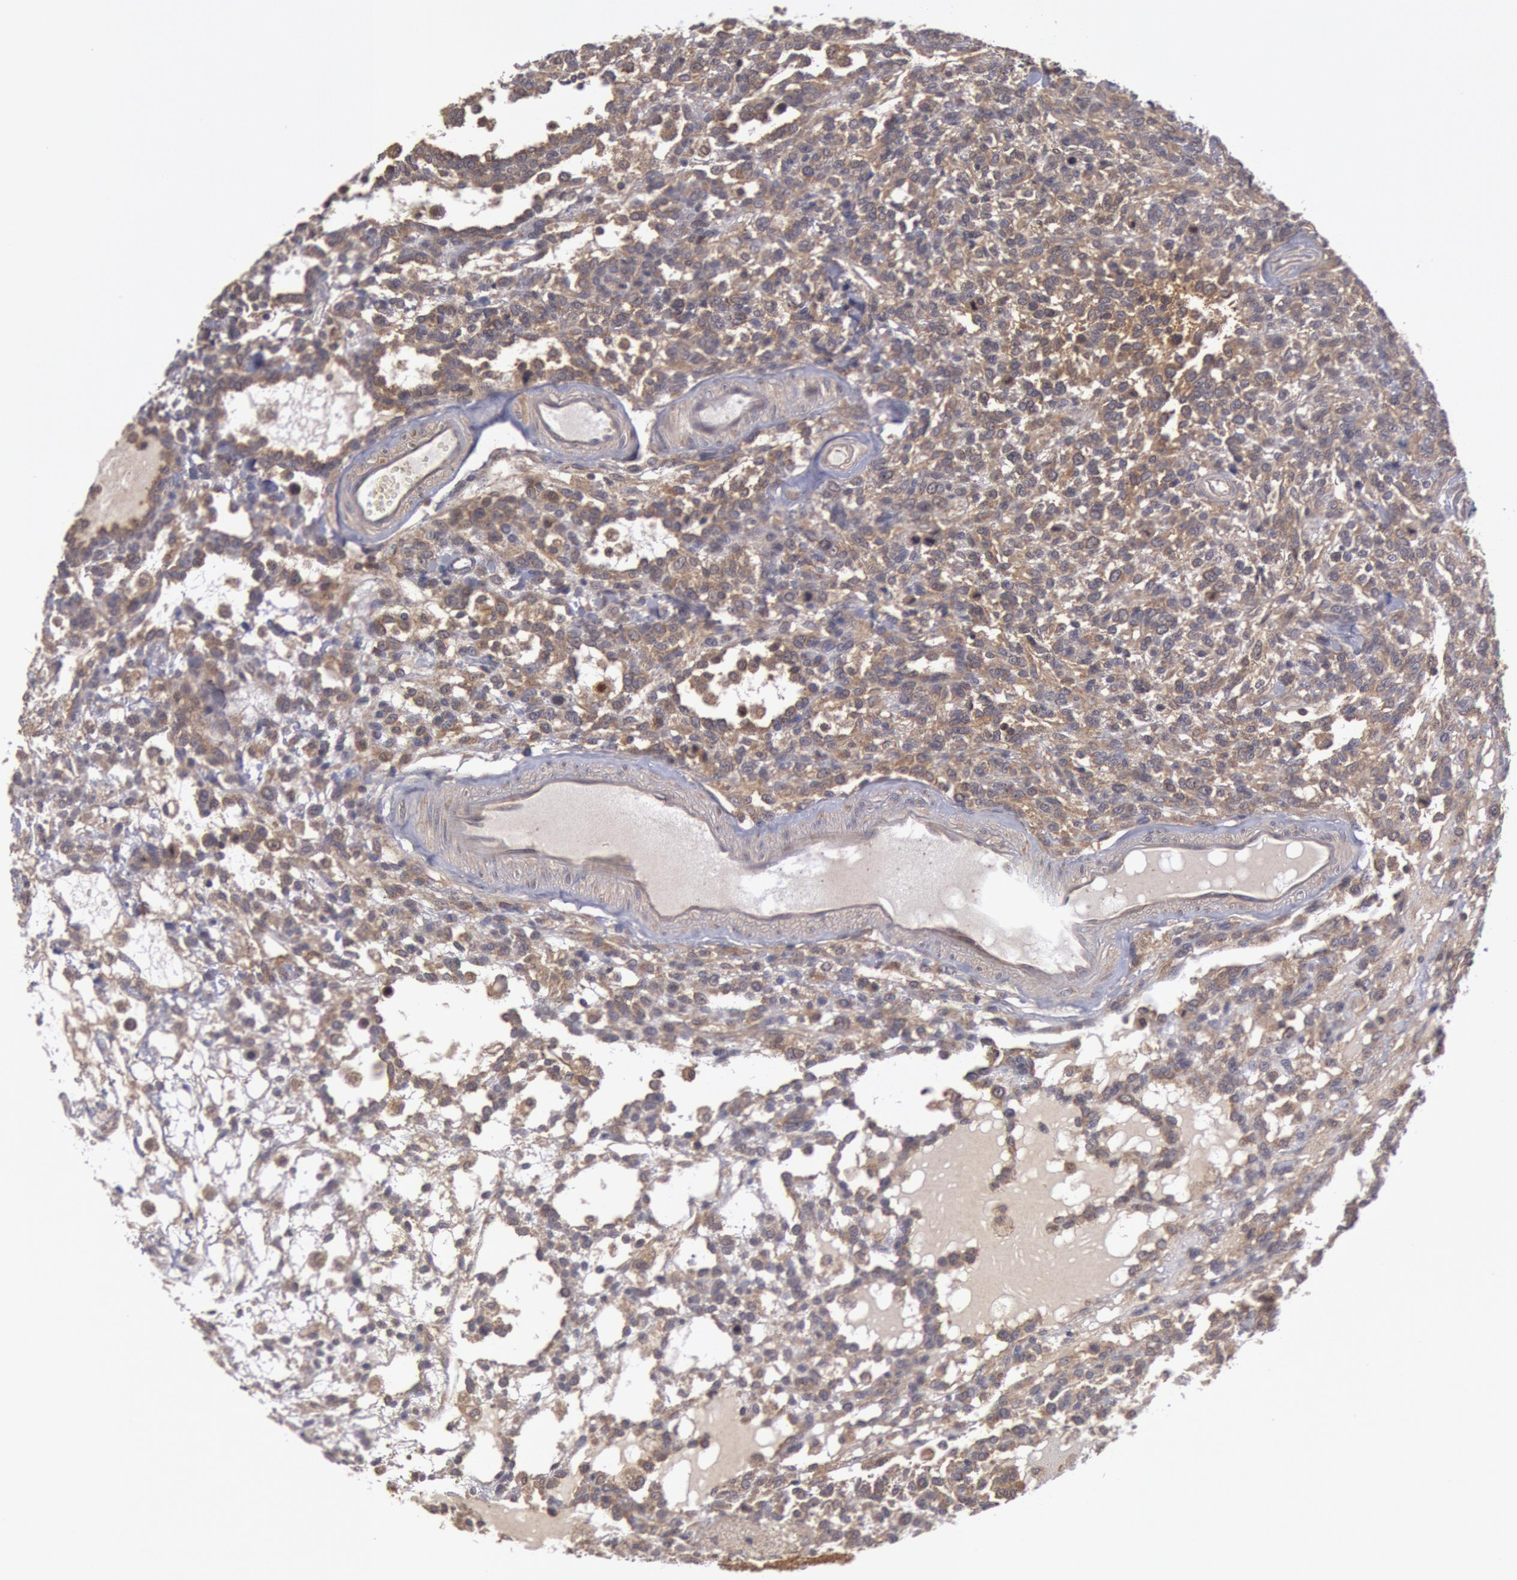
{"staining": {"intensity": "weak", "quantity": "25%-75%", "location": "cytoplasmic/membranous"}, "tissue": "glioma", "cell_type": "Tumor cells", "image_type": "cancer", "snomed": [{"axis": "morphology", "description": "Glioma, malignant, High grade"}, {"axis": "topography", "description": "Brain"}], "caption": "The micrograph demonstrates staining of malignant high-grade glioma, revealing weak cytoplasmic/membranous protein staining (brown color) within tumor cells. The staining is performed using DAB (3,3'-diaminobenzidine) brown chromogen to label protein expression. The nuclei are counter-stained blue using hematoxylin.", "gene": "BRAF", "patient": {"sex": "male", "age": 66}}